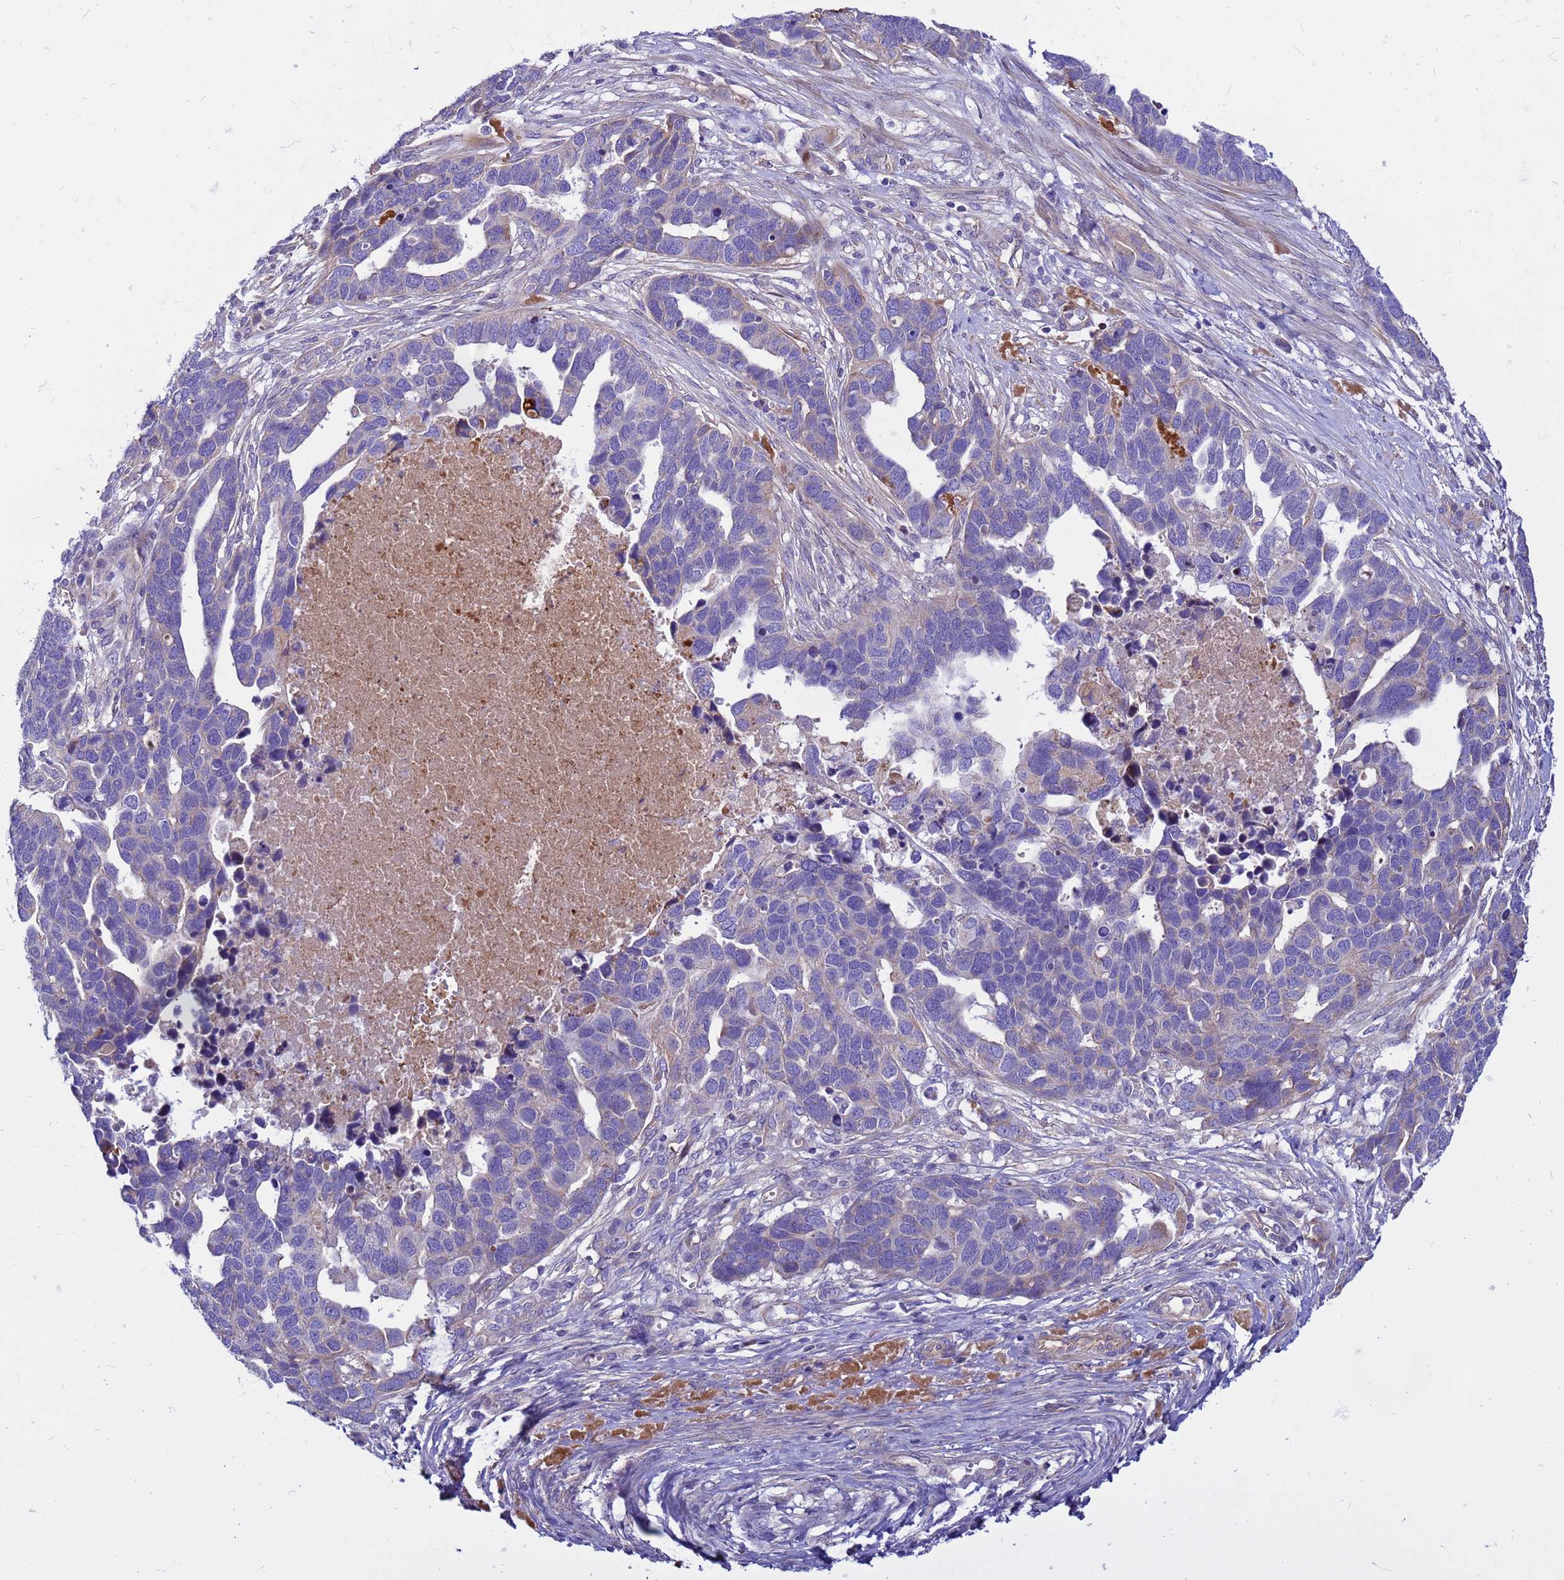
{"staining": {"intensity": "negative", "quantity": "none", "location": "none"}, "tissue": "ovarian cancer", "cell_type": "Tumor cells", "image_type": "cancer", "snomed": [{"axis": "morphology", "description": "Cystadenocarcinoma, serous, NOS"}, {"axis": "topography", "description": "Ovary"}], "caption": "Immunohistochemistry (IHC) histopathology image of human serous cystadenocarcinoma (ovarian) stained for a protein (brown), which shows no positivity in tumor cells.", "gene": "CRHBP", "patient": {"sex": "female", "age": 54}}